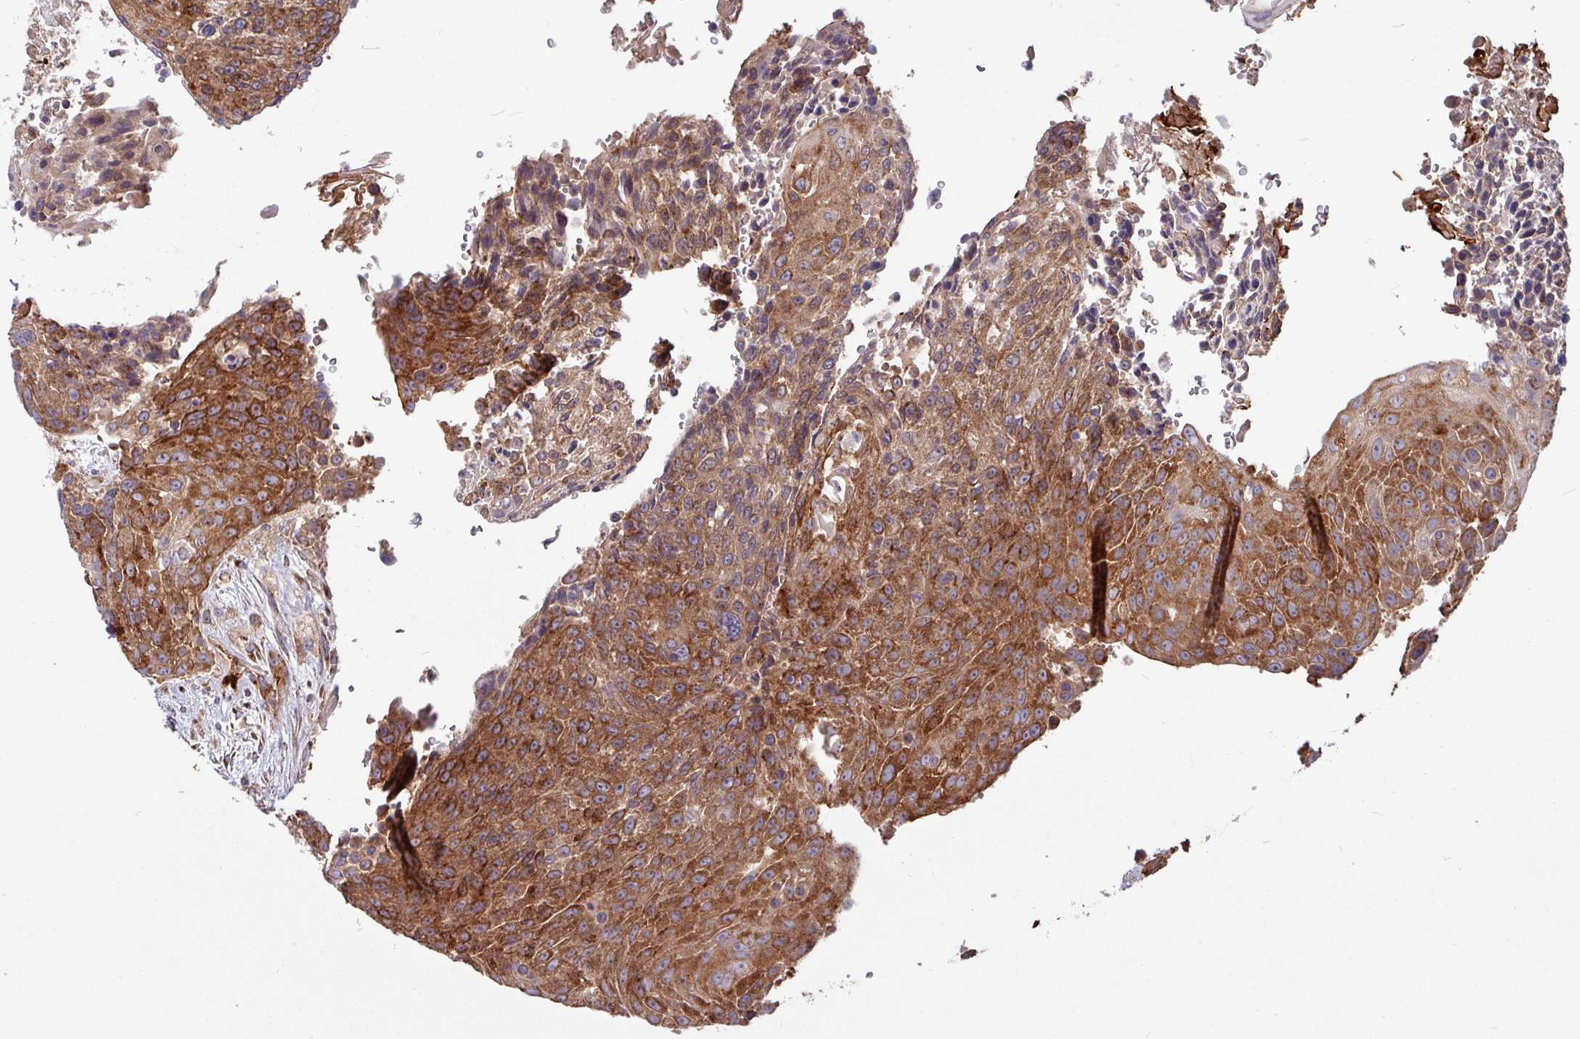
{"staining": {"intensity": "strong", "quantity": ">75%", "location": "cytoplasmic/membranous"}, "tissue": "urothelial cancer", "cell_type": "Tumor cells", "image_type": "cancer", "snomed": [{"axis": "morphology", "description": "Urothelial carcinoma, High grade"}, {"axis": "topography", "description": "Urinary bladder"}], "caption": "Protein staining reveals strong cytoplasmic/membranous staining in approximately >75% of tumor cells in urothelial carcinoma (high-grade).", "gene": "LSM12", "patient": {"sex": "female", "age": 63}}